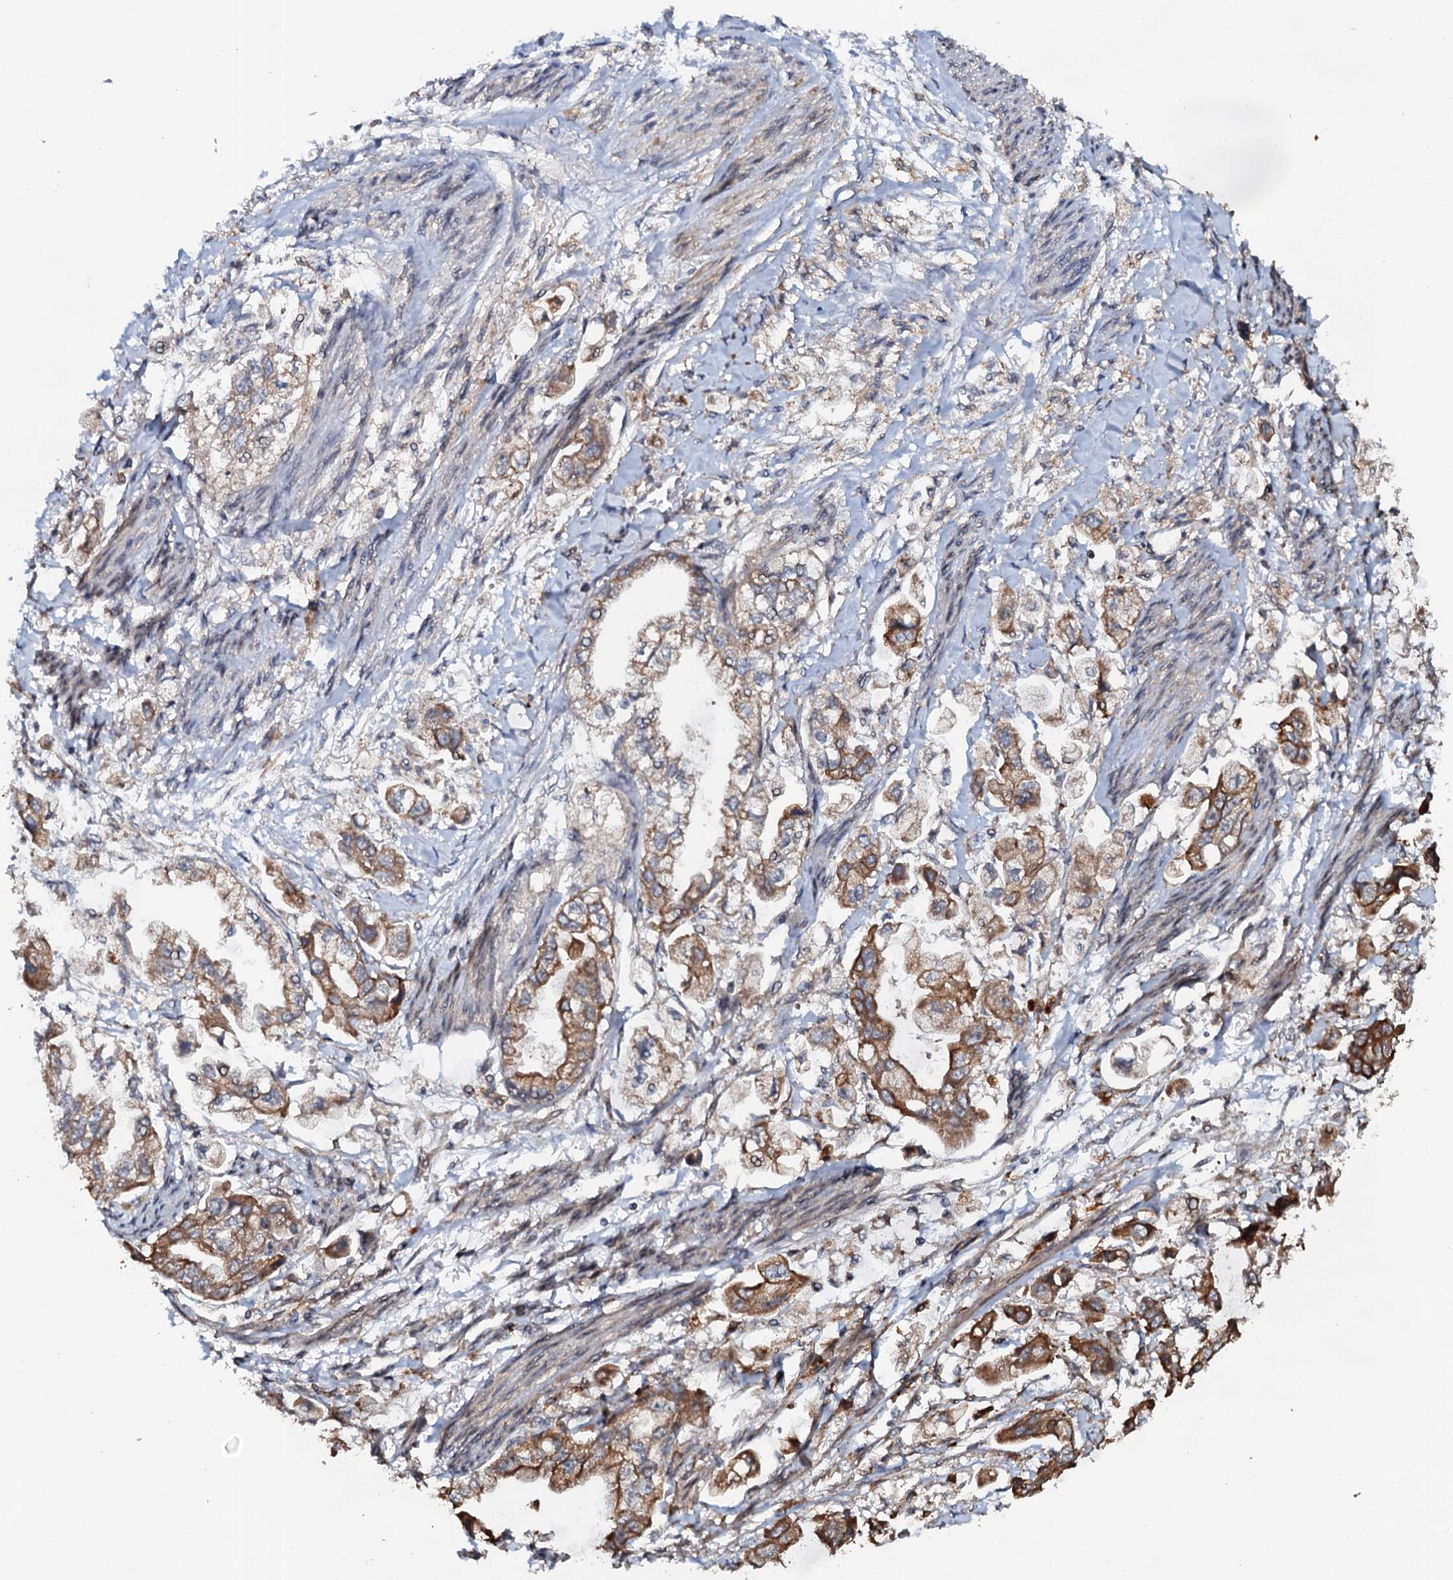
{"staining": {"intensity": "moderate", "quantity": ">75%", "location": "cytoplasmic/membranous"}, "tissue": "stomach cancer", "cell_type": "Tumor cells", "image_type": "cancer", "snomed": [{"axis": "morphology", "description": "Adenocarcinoma, NOS"}, {"axis": "topography", "description": "Stomach"}], "caption": "Immunohistochemical staining of human stomach adenocarcinoma displays medium levels of moderate cytoplasmic/membranous positivity in approximately >75% of tumor cells.", "gene": "GLCE", "patient": {"sex": "male", "age": 62}}